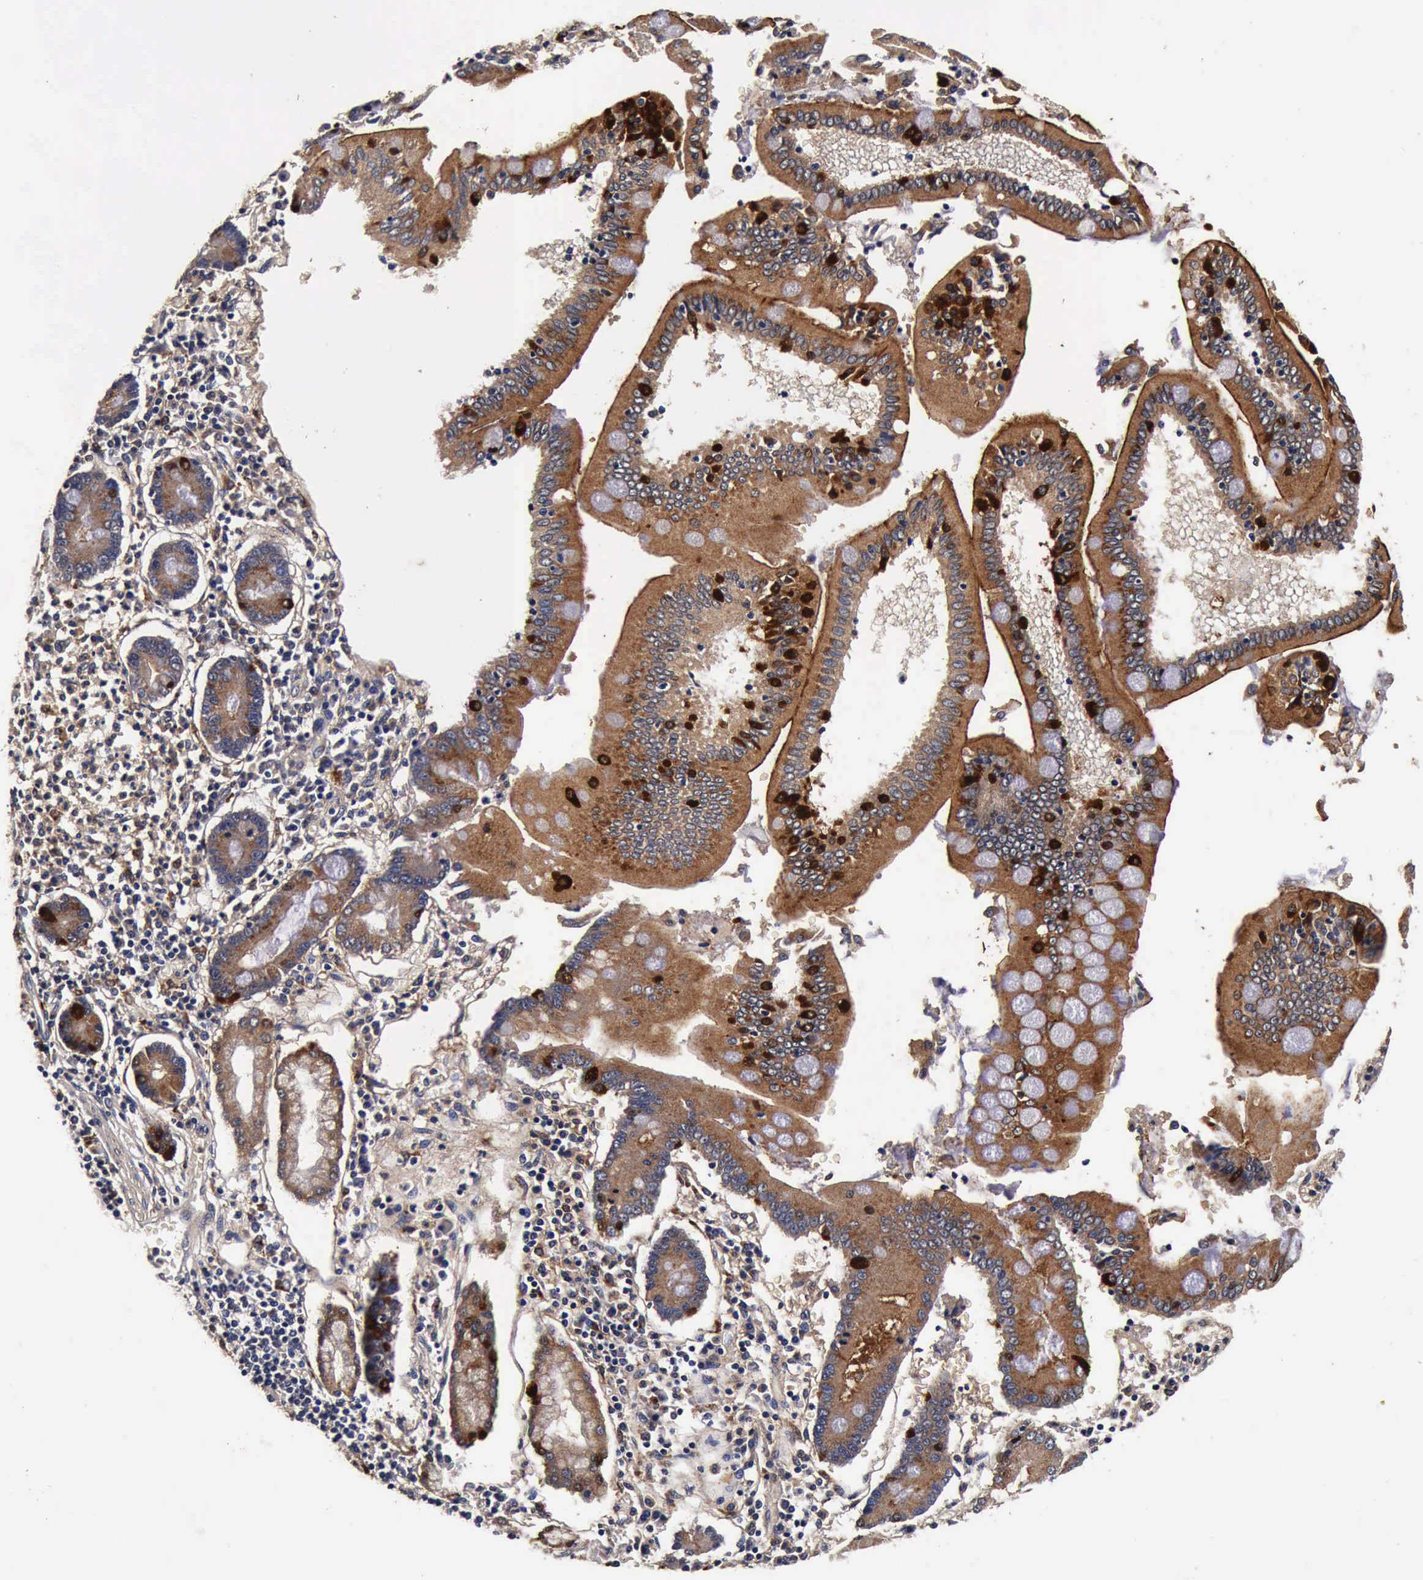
{"staining": {"intensity": "moderate", "quantity": ">75%", "location": "cytoplasmic/membranous"}, "tissue": "pancreatic cancer", "cell_type": "Tumor cells", "image_type": "cancer", "snomed": [{"axis": "morphology", "description": "Adenocarcinoma, NOS"}, {"axis": "topography", "description": "Pancreas"}], "caption": "Protein expression analysis of pancreatic cancer demonstrates moderate cytoplasmic/membranous staining in approximately >75% of tumor cells.", "gene": "CST3", "patient": {"sex": "female", "age": 57}}